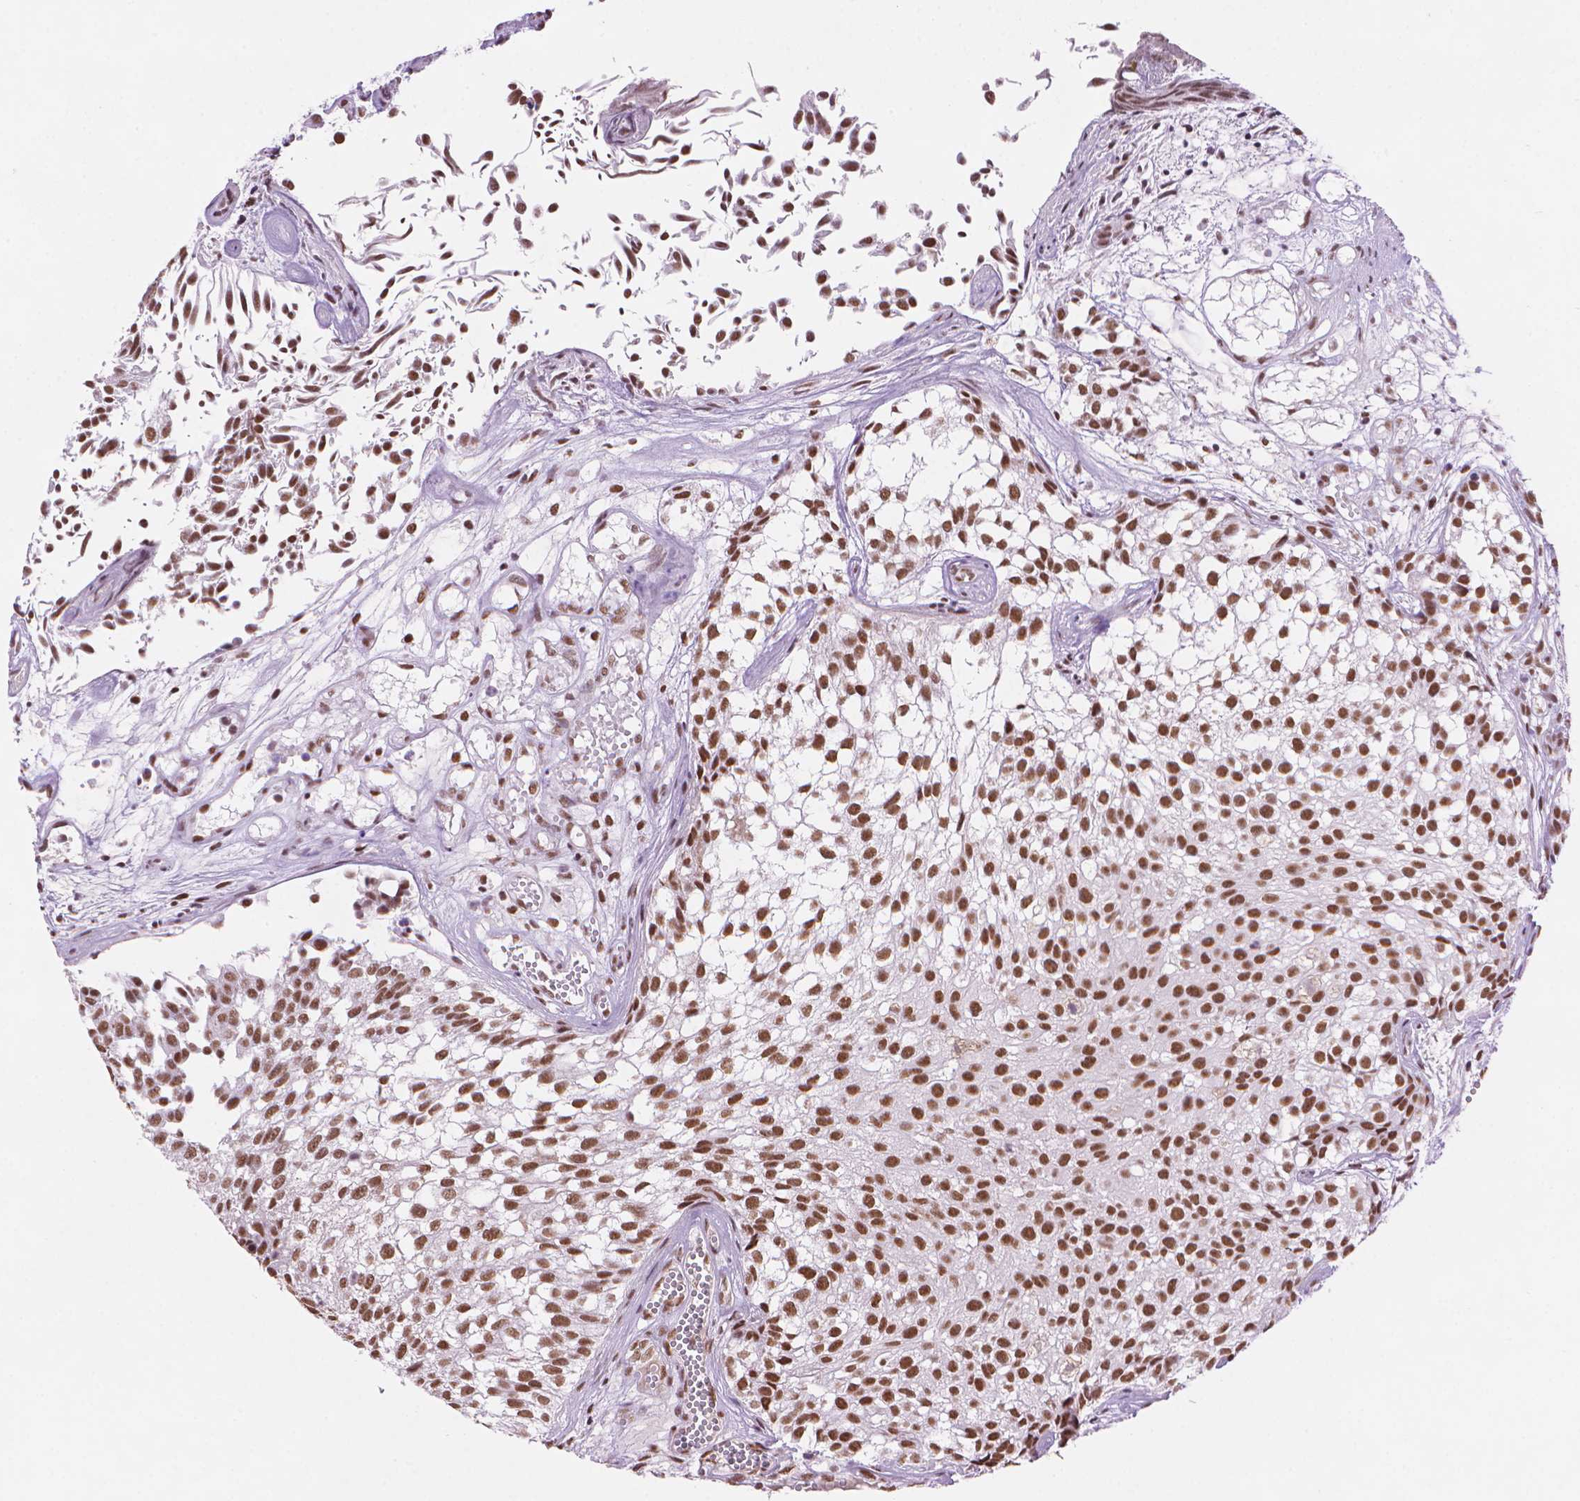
{"staining": {"intensity": "strong", "quantity": ">75%", "location": "nuclear"}, "tissue": "urothelial cancer", "cell_type": "Tumor cells", "image_type": "cancer", "snomed": [{"axis": "morphology", "description": "Urothelial carcinoma, Low grade"}, {"axis": "topography", "description": "Urinary bladder"}], "caption": "Tumor cells exhibit high levels of strong nuclear expression in approximately >75% of cells in urothelial cancer.", "gene": "RPA4", "patient": {"sex": "male", "age": 70}}